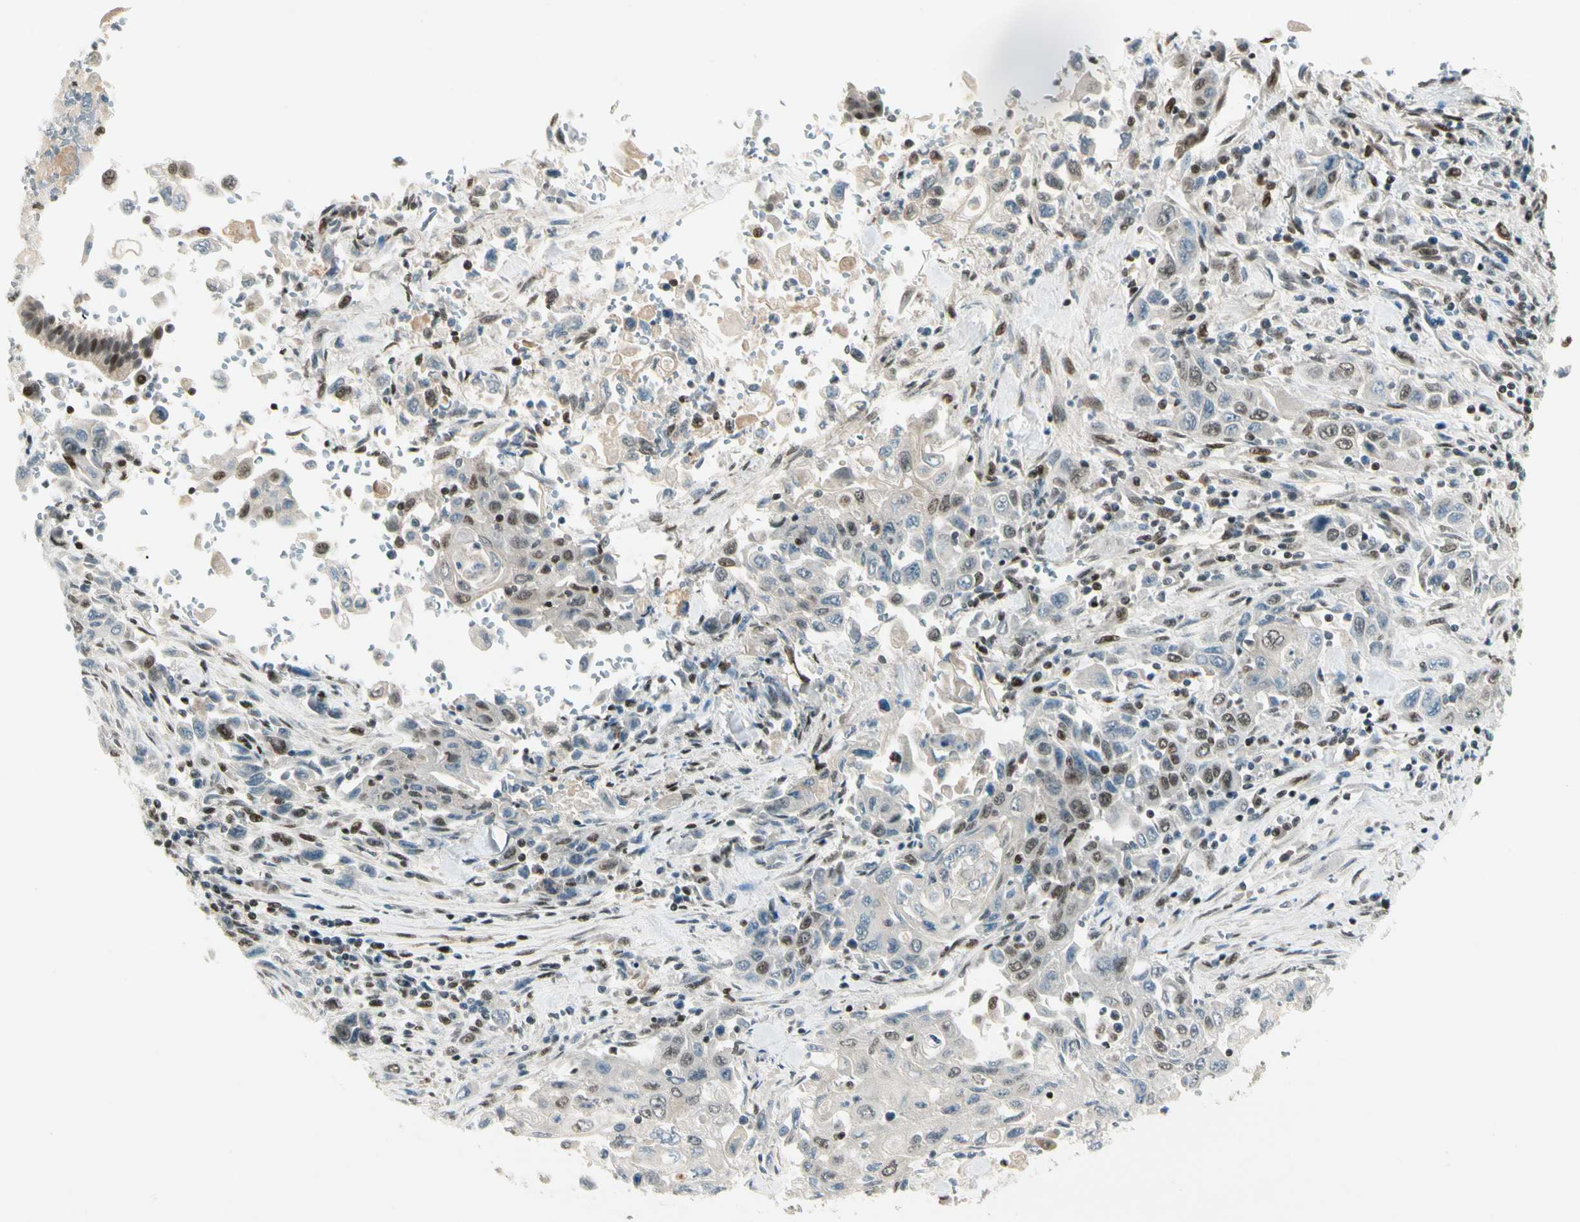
{"staining": {"intensity": "moderate", "quantity": "25%-75%", "location": "nuclear"}, "tissue": "pancreatic cancer", "cell_type": "Tumor cells", "image_type": "cancer", "snomed": [{"axis": "morphology", "description": "Adenocarcinoma, NOS"}, {"axis": "topography", "description": "Pancreas"}], "caption": "This histopathology image exhibits IHC staining of pancreatic cancer, with medium moderate nuclear staining in approximately 25%-75% of tumor cells.", "gene": "GTF3A", "patient": {"sex": "male", "age": 70}}